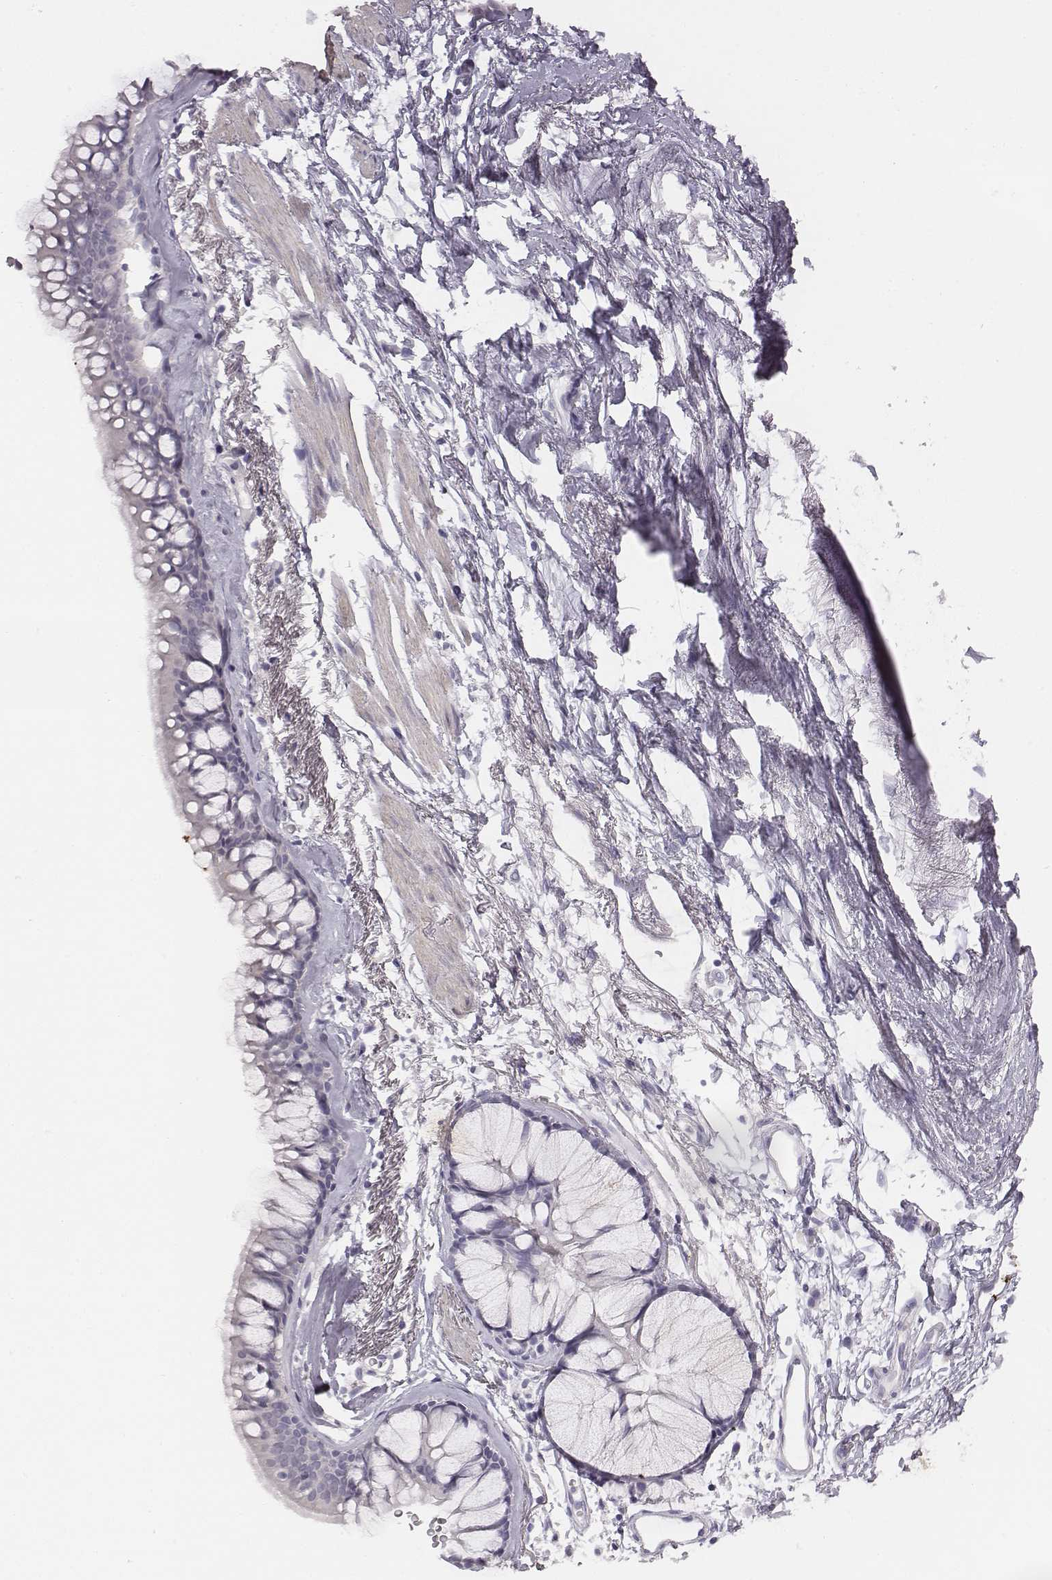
{"staining": {"intensity": "negative", "quantity": "none", "location": "none"}, "tissue": "bronchus", "cell_type": "Respiratory epithelial cells", "image_type": "normal", "snomed": [{"axis": "morphology", "description": "Normal tissue, NOS"}, {"axis": "morphology", "description": "Squamous cell carcinoma, NOS"}, {"axis": "topography", "description": "Cartilage tissue"}, {"axis": "topography", "description": "Bronchus"}], "caption": "Respiratory epithelial cells show no significant expression in normal bronchus. The staining was performed using DAB to visualize the protein expression in brown, while the nuclei were stained in blue with hematoxylin (Magnification: 20x).", "gene": "ADAM7", "patient": {"sex": "male", "age": 72}}